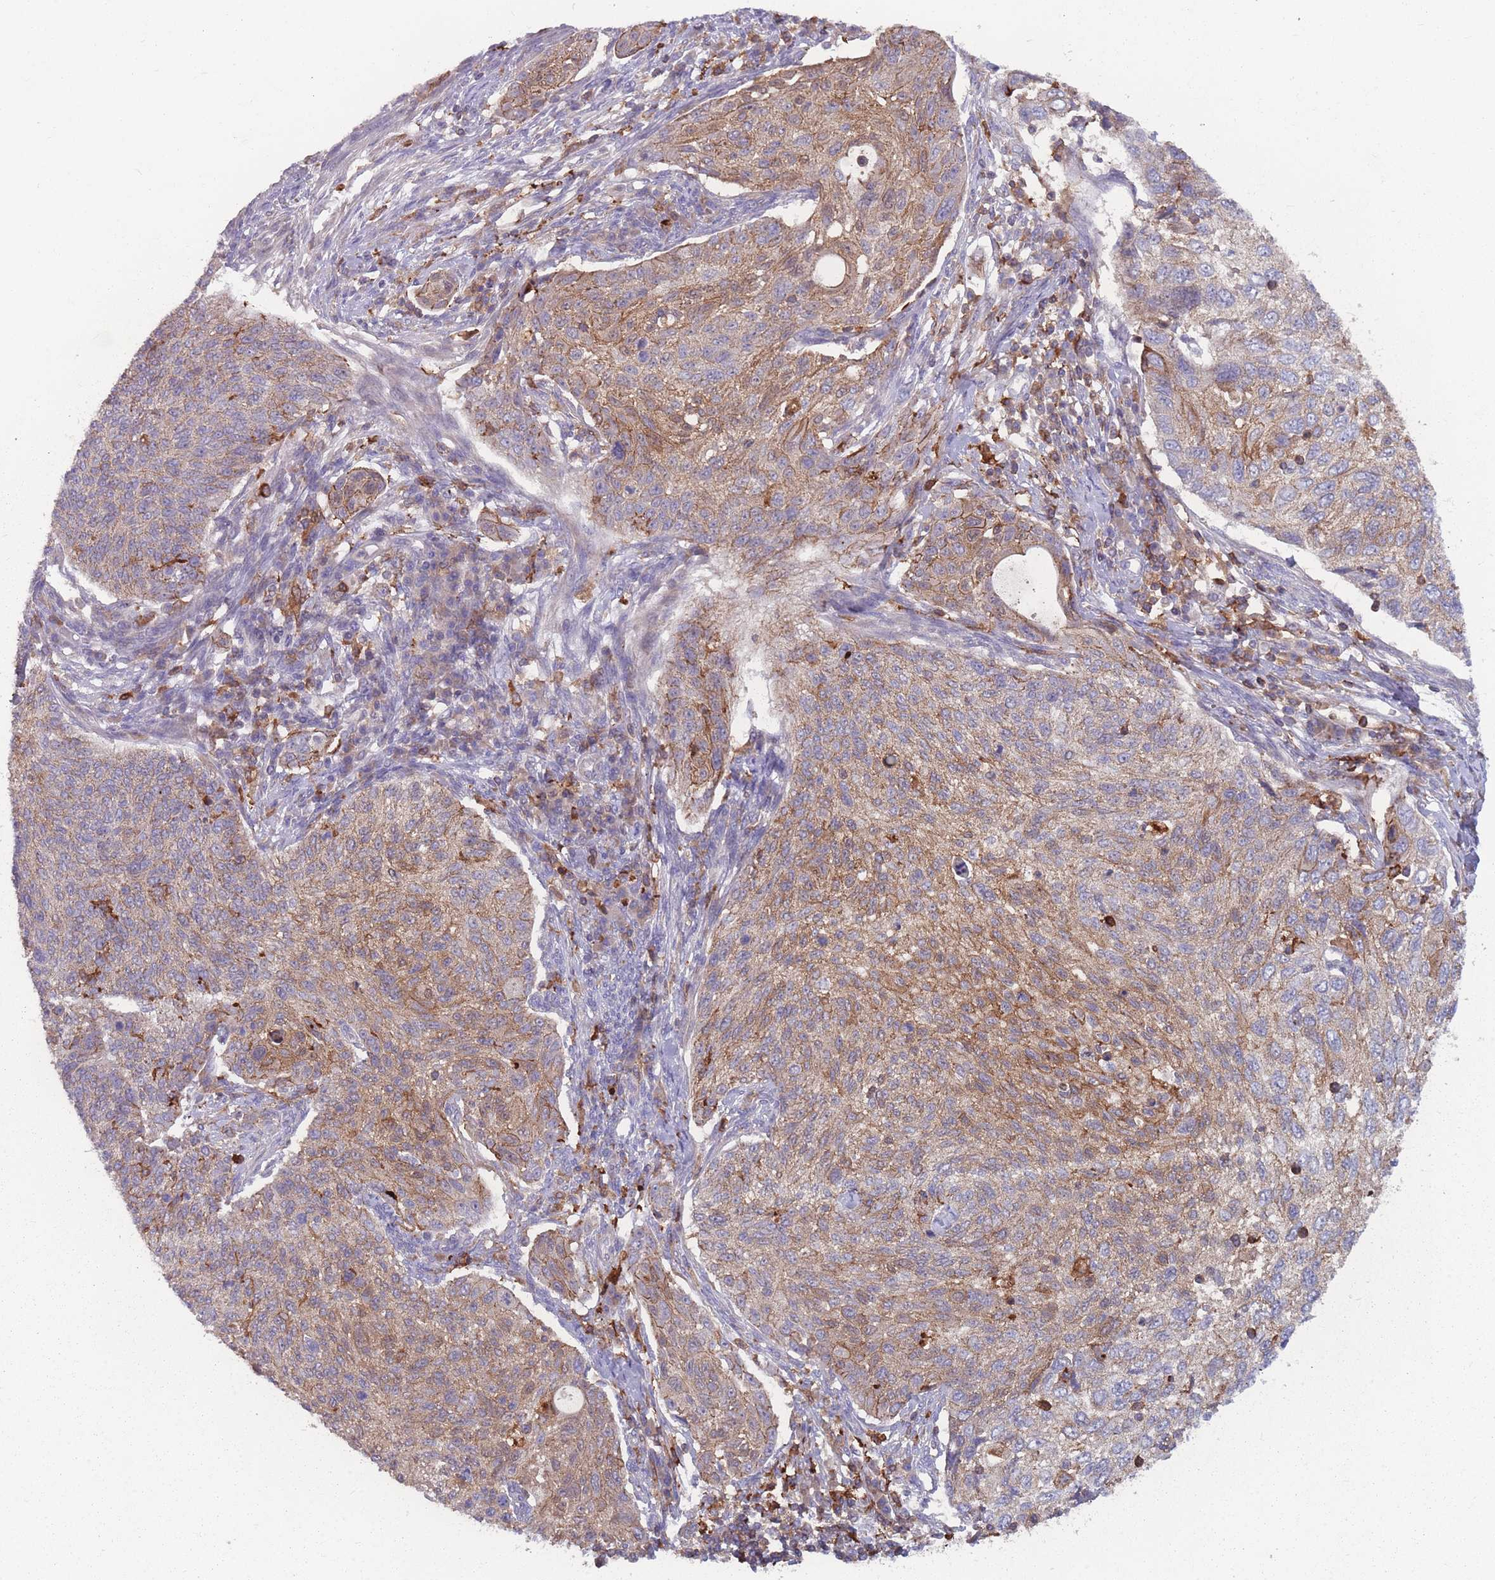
{"staining": {"intensity": "moderate", "quantity": "25%-75%", "location": "cytoplasmic/membranous"}, "tissue": "cervical cancer", "cell_type": "Tumor cells", "image_type": "cancer", "snomed": [{"axis": "morphology", "description": "Squamous cell carcinoma, NOS"}, {"axis": "topography", "description": "Cervix"}], "caption": "Immunohistochemistry of cervical squamous cell carcinoma displays medium levels of moderate cytoplasmic/membranous positivity in approximately 25%-75% of tumor cells.", "gene": "CD33", "patient": {"sex": "female", "age": 70}}